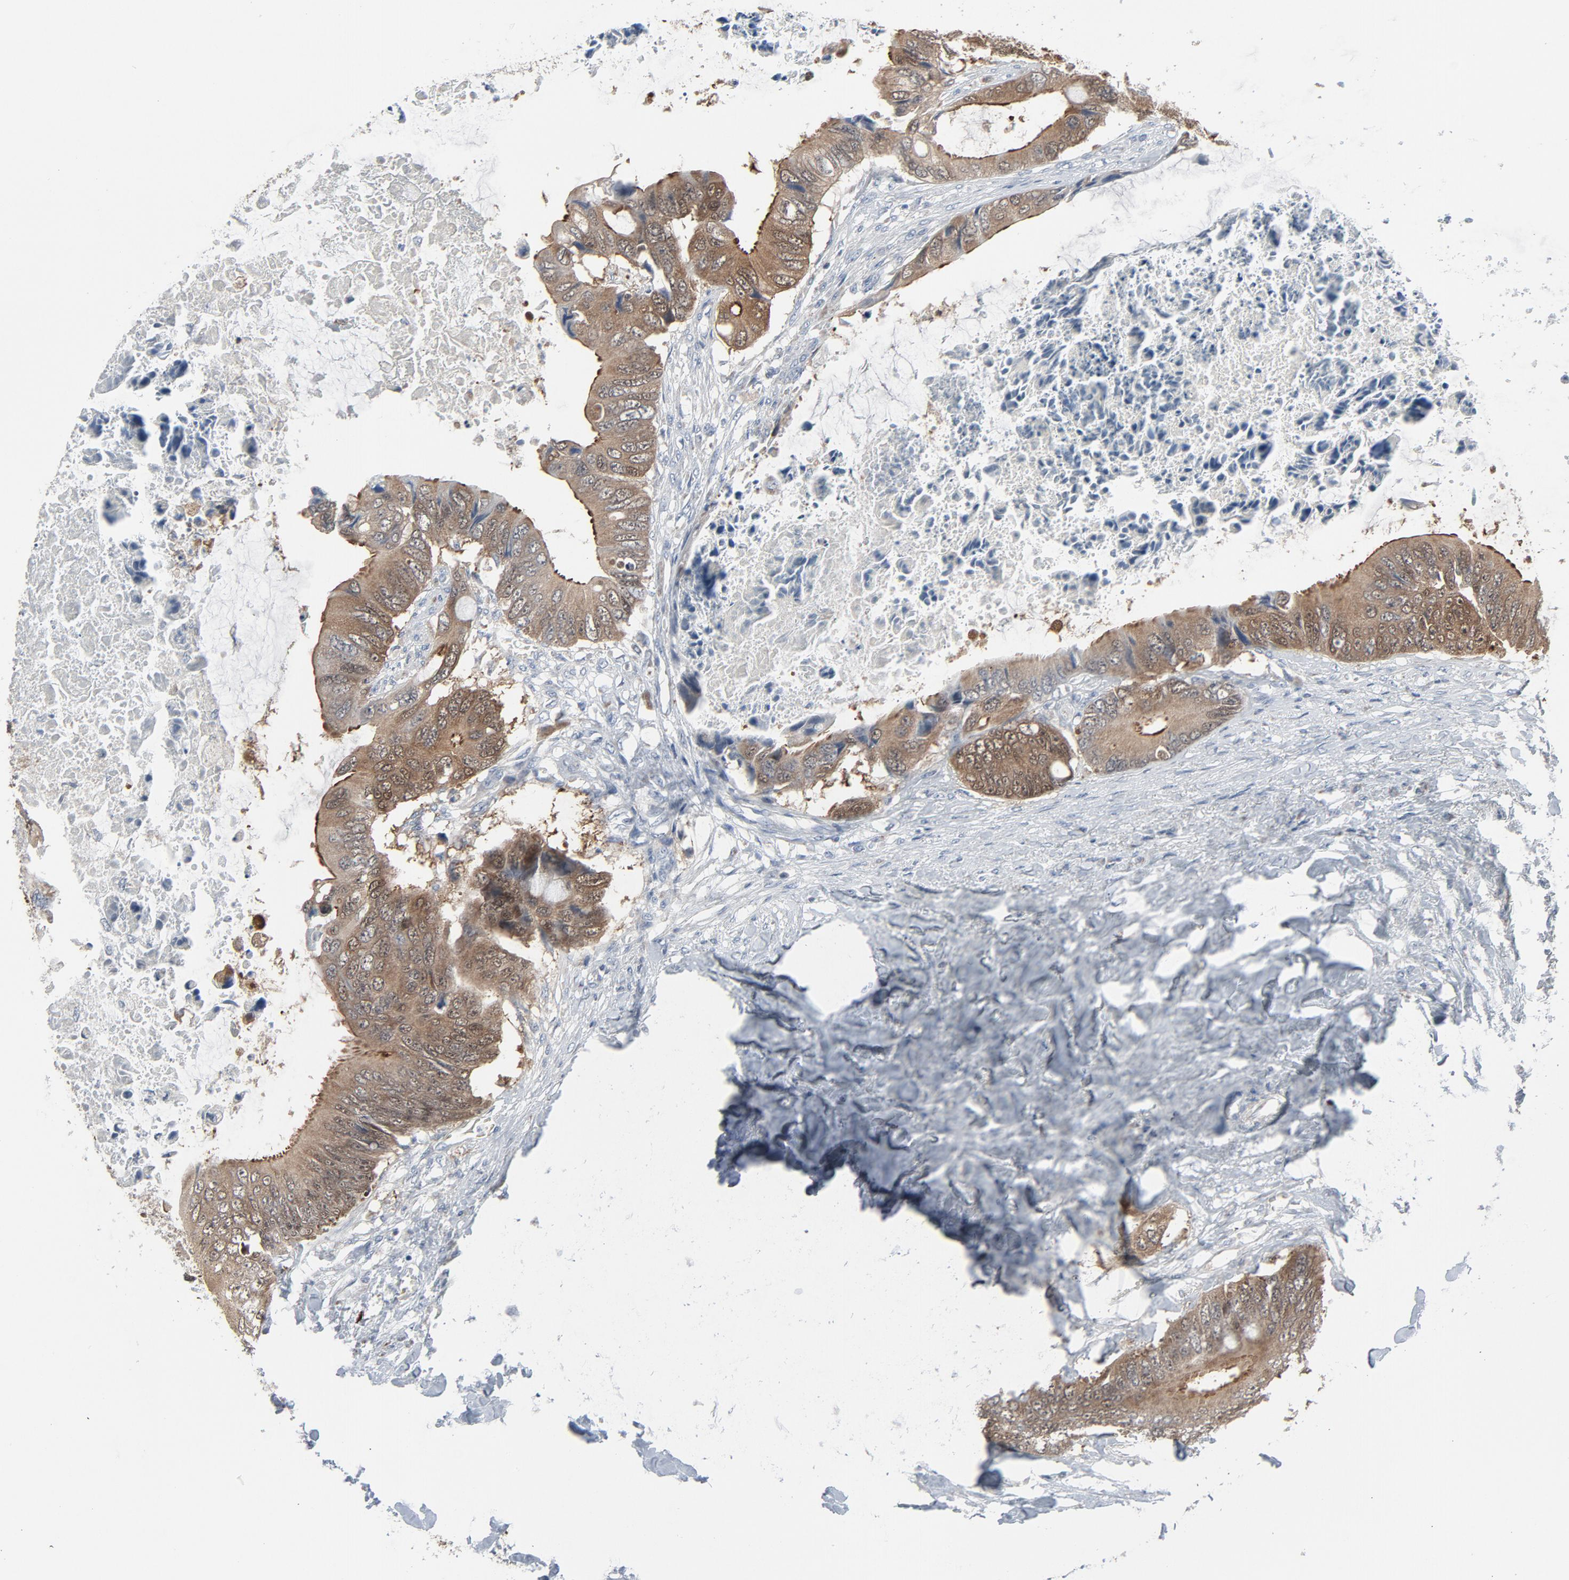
{"staining": {"intensity": "moderate", "quantity": ">75%", "location": "cytoplasmic/membranous"}, "tissue": "colorectal cancer", "cell_type": "Tumor cells", "image_type": "cancer", "snomed": [{"axis": "morphology", "description": "Normal tissue, NOS"}, {"axis": "morphology", "description": "Adenocarcinoma, NOS"}, {"axis": "topography", "description": "Rectum"}, {"axis": "topography", "description": "Peripheral nerve tissue"}], "caption": "Colorectal cancer (adenocarcinoma) stained for a protein displays moderate cytoplasmic/membranous positivity in tumor cells.", "gene": "GPX2", "patient": {"sex": "female", "age": 77}}